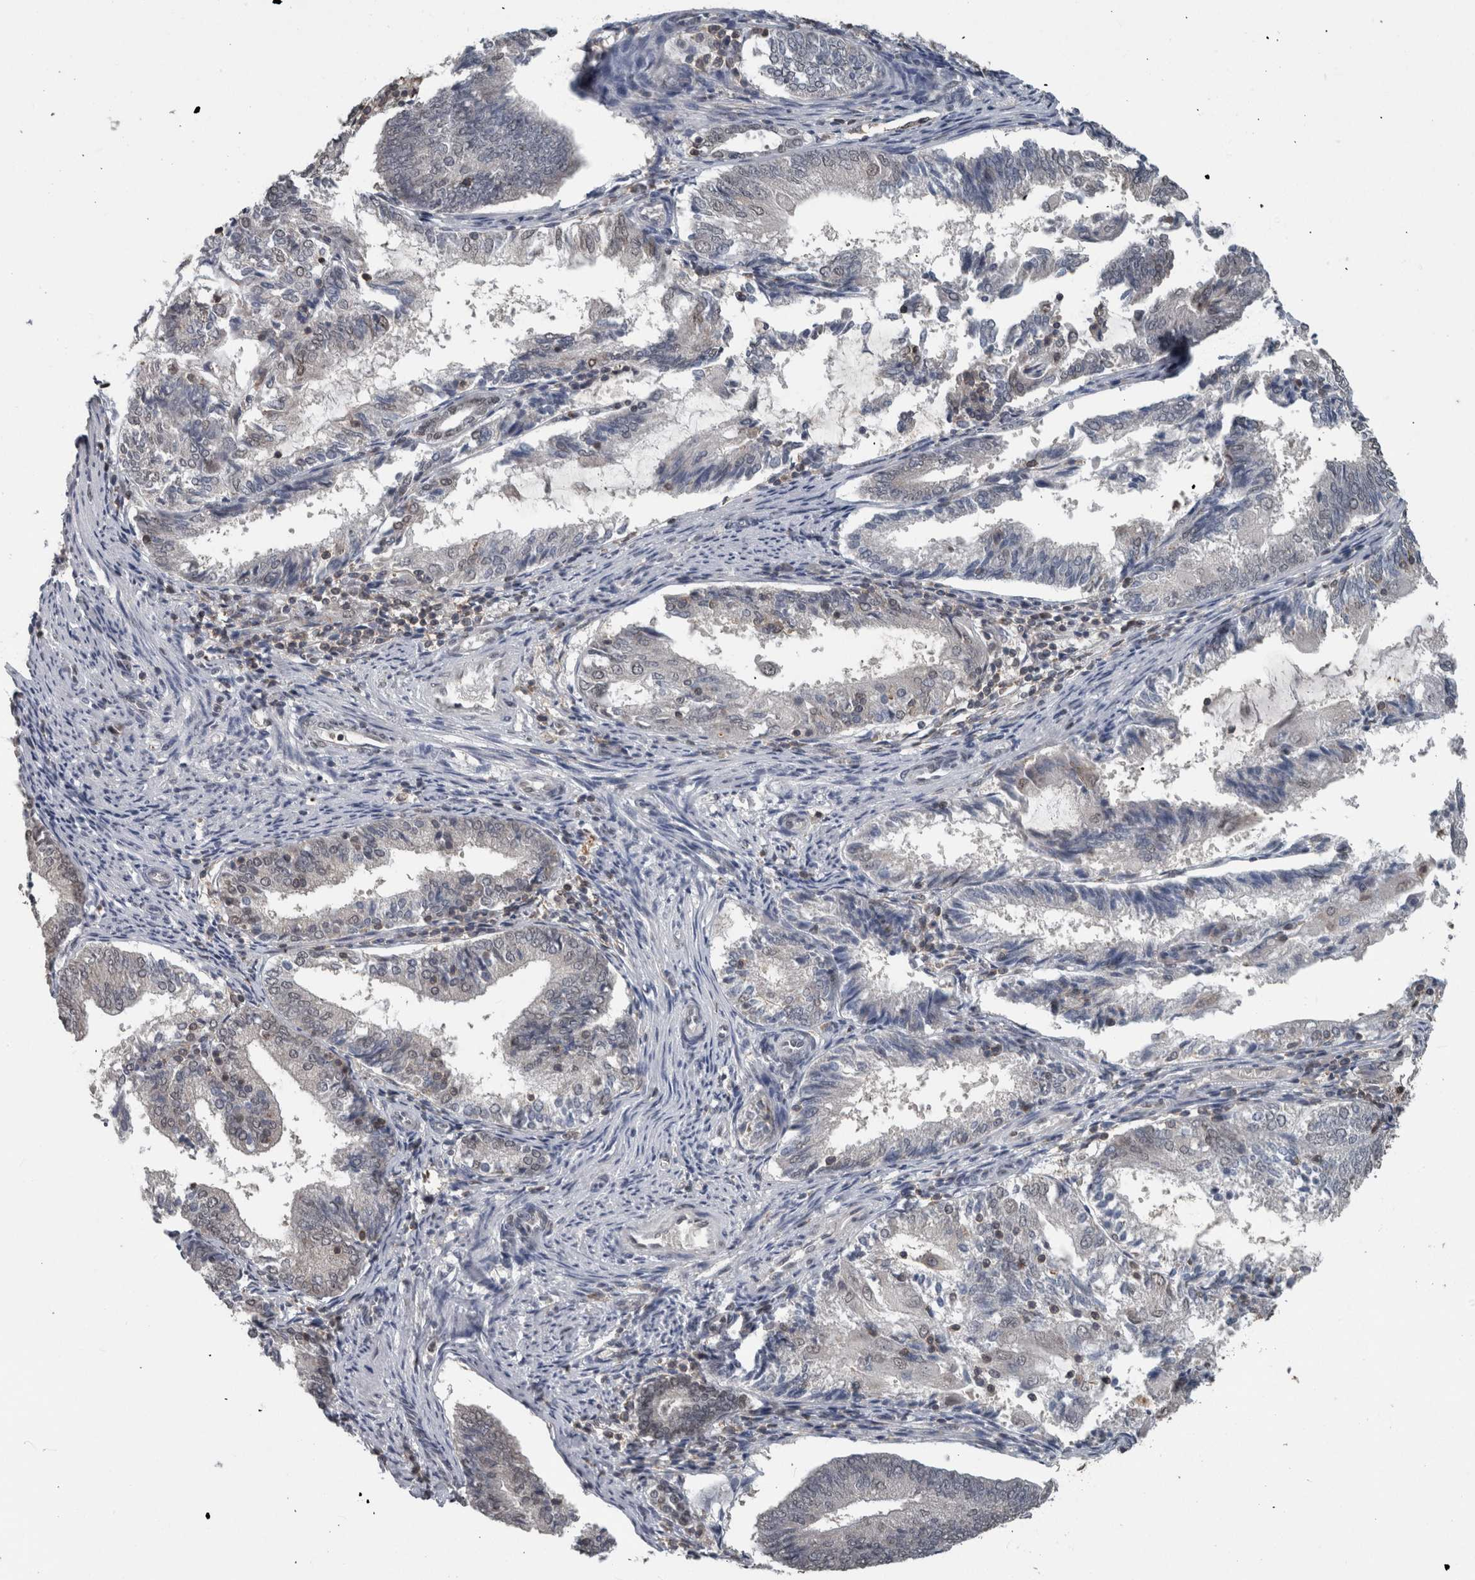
{"staining": {"intensity": "weak", "quantity": "<25%", "location": "nuclear"}, "tissue": "endometrial cancer", "cell_type": "Tumor cells", "image_type": "cancer", "snomed": [{"axis": "morphology", "description": "Adenocarcinoma, NOS"}, {"axis": "topography", "description": "Endometrium"}], "caption": "Tumor cells show no significant staining in endometrial adenocarcinoma. (Immunohistochemistry (ihc), brightfield microscopy, high magnification).", "gene": "MAFF", "patient": {"sex": "female", "age": 81}}